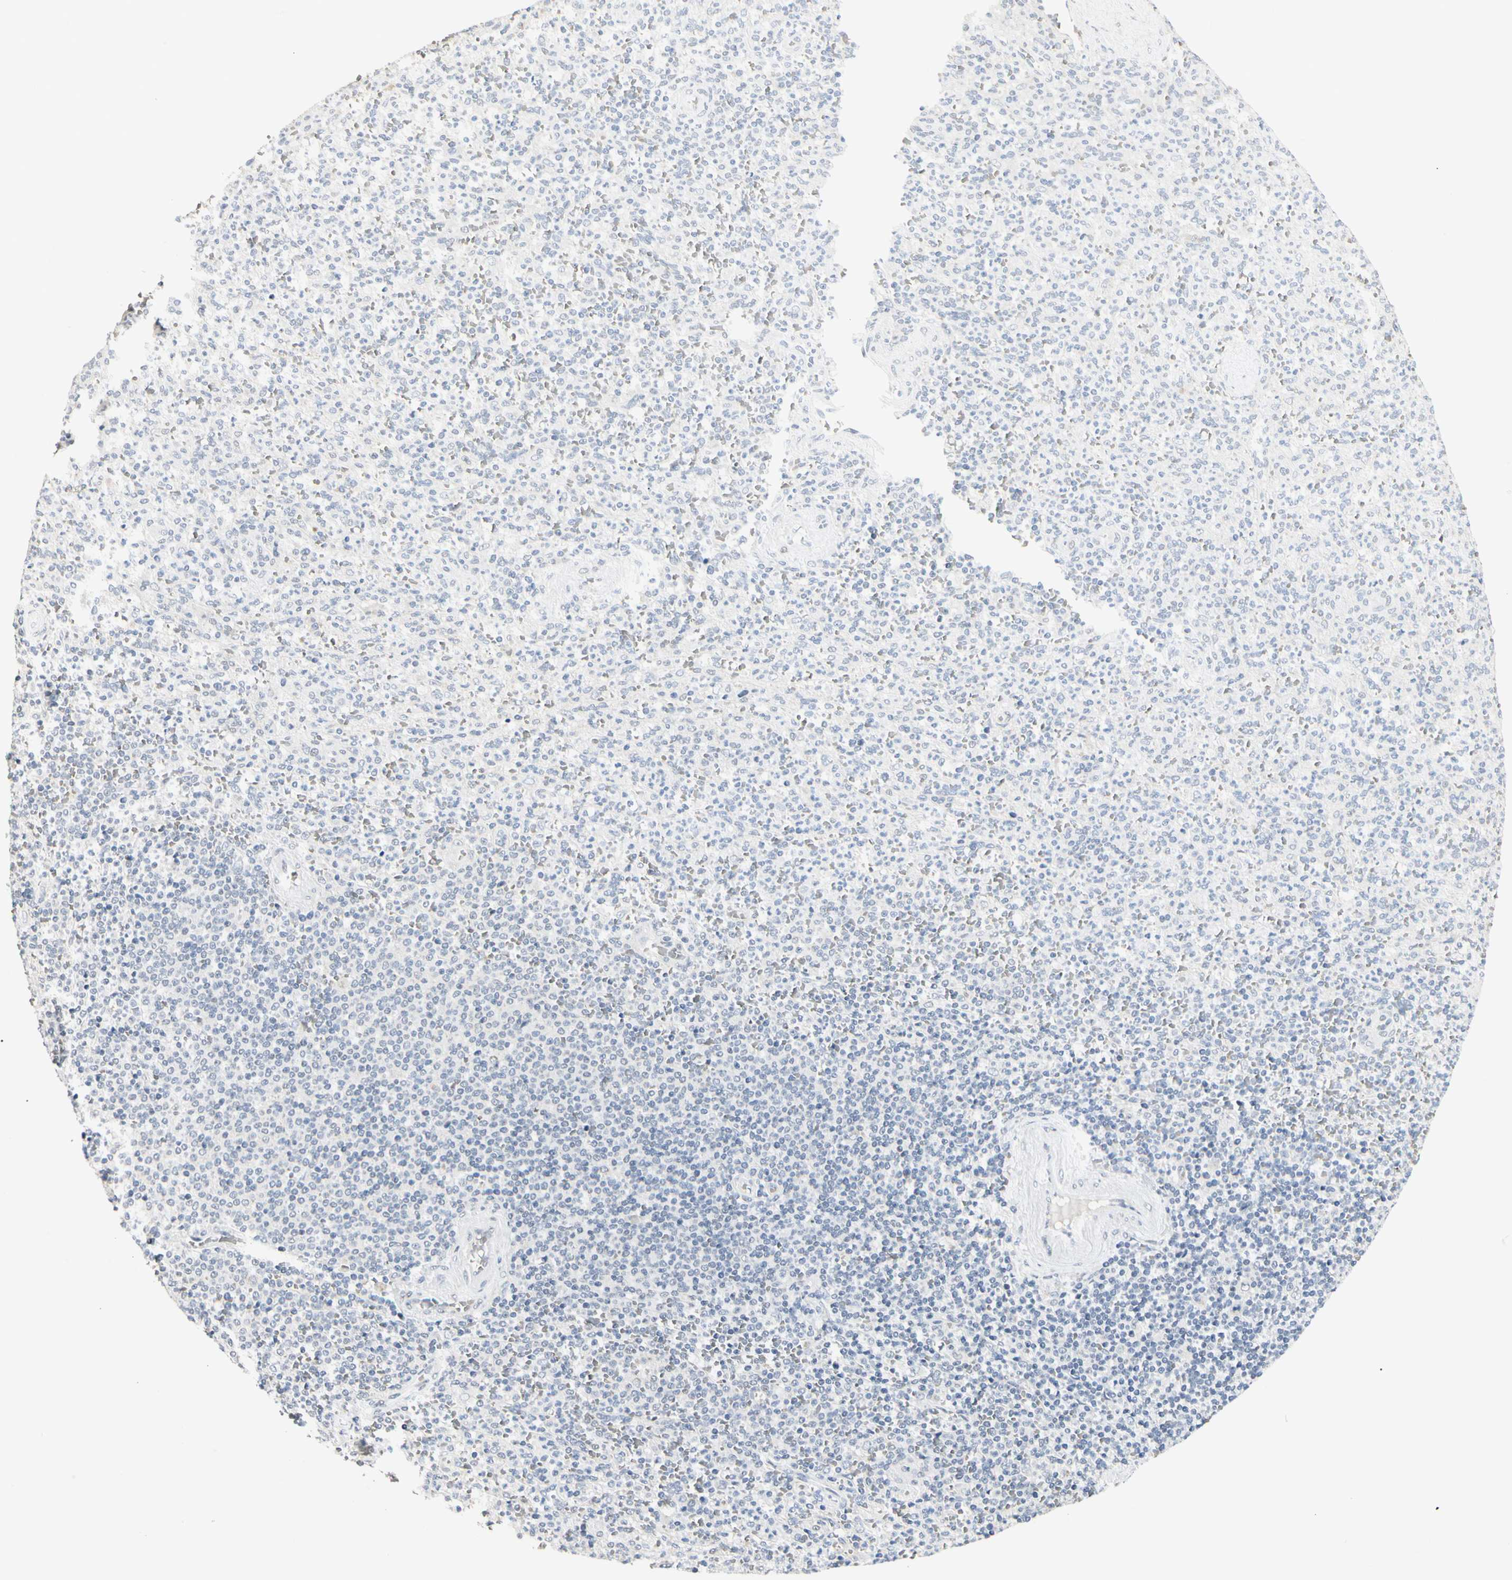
{"staining": {"intensity": "negative", "quantity": "none", "location": "none"}, "tissue": "spleen", "cell_type": "Cells in red pulp", "image_type": "normal", "snomed": [{"axis": "morphology", "description": "Normal tissue, NOS"}, {"axis": "topography", "description": "Spleen"}], "caption": "This histopathology image is of normal spleen stained with IHC to label a protein in brown with the nuclei are counter-stained blue. There is no expression in cells in red pulp. The staining is performed using DAB (3,3'-diaminobenzidine) brown chromogen with nuclei counter-stained in using hematoxylin.", "gene": "GREM1", "patient": {"sex": "male", "age": 36}}